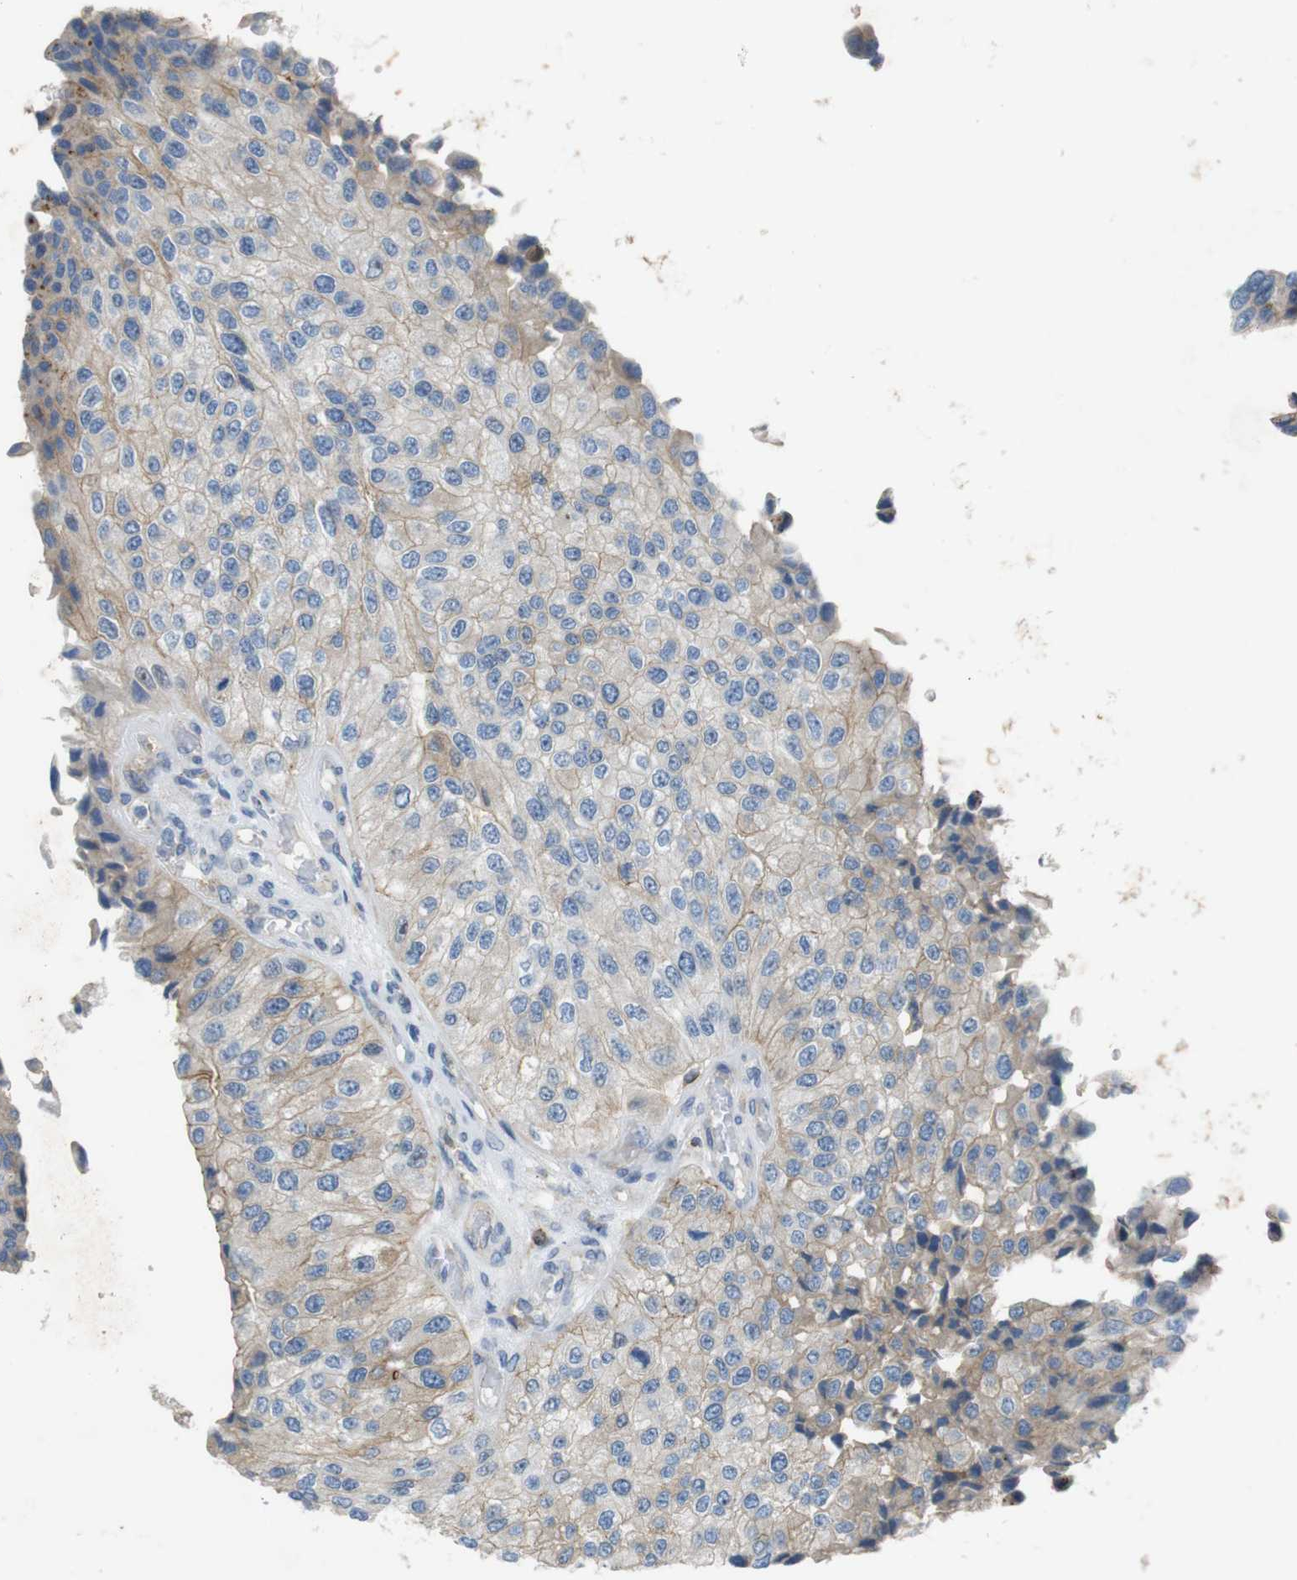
{"staining": {"intensity": "weak", "quantity": ">75%", "location": "cytoplasmic/membranous"}, "tissue": "urothelial cancer", "cell_type": "Tumor cells", "image_type": "cancer", "snomed": [{"axis": "morphology", "description": "Urothelial carcinoma, High grade"}, {"axis": "topography", "description": "Kidney"}, {"axis": "topography", "description": "Urinary bladder"}], "caption": "A brown stain shows weak cytoplasmic/membranous expression of a protein in human urothelial cancer tumor cells. The protein is stained brown, and the nuclei are stained in blue (DAB IHC with brightfield microscopy, high magnification).", "gene": "TJP3", "patient": {"sex": "male", "age": 77}}